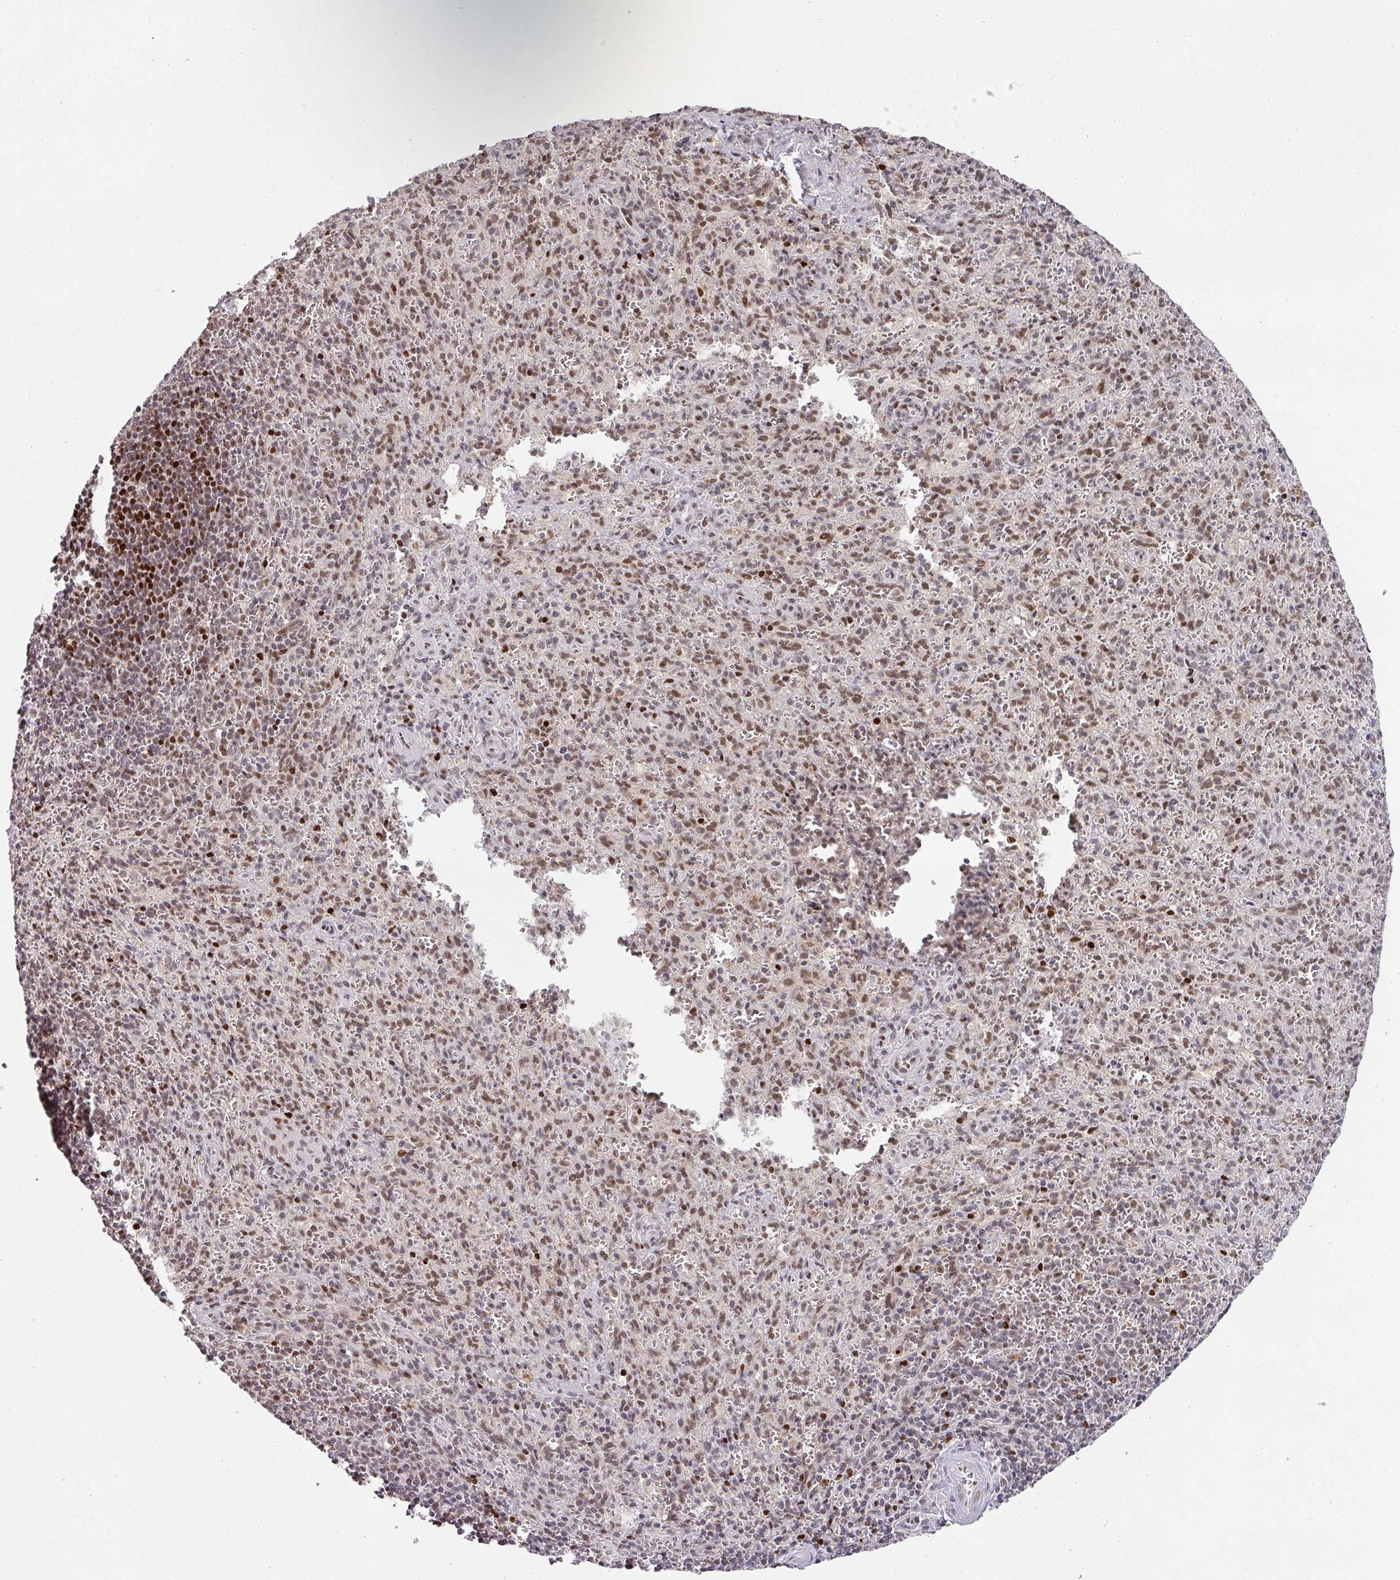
{"staining": {"intensity": "weak", "quantity": "25%-75%", "location": "cytoplasmic/membranous"}, "tissue": "spleen", "cell_type": "Cells in red pulp", "image_type": "normal", "snomed": [{"axis": "morphology", "description": "Normal tissue, NOS"}, {"axis": "topography", "description": "Spleen"}], "caption": "Brown immunohistochemical staining in normal human spleen exhibits weak cytoplasmic/membranous expression in about 25%-75% of cells in red pulp. (DAB IHC, brown staining for protein, blue staining for nuclei).", "gene": "NEIL1", "patient": {"sex": "female", "age": 26}}